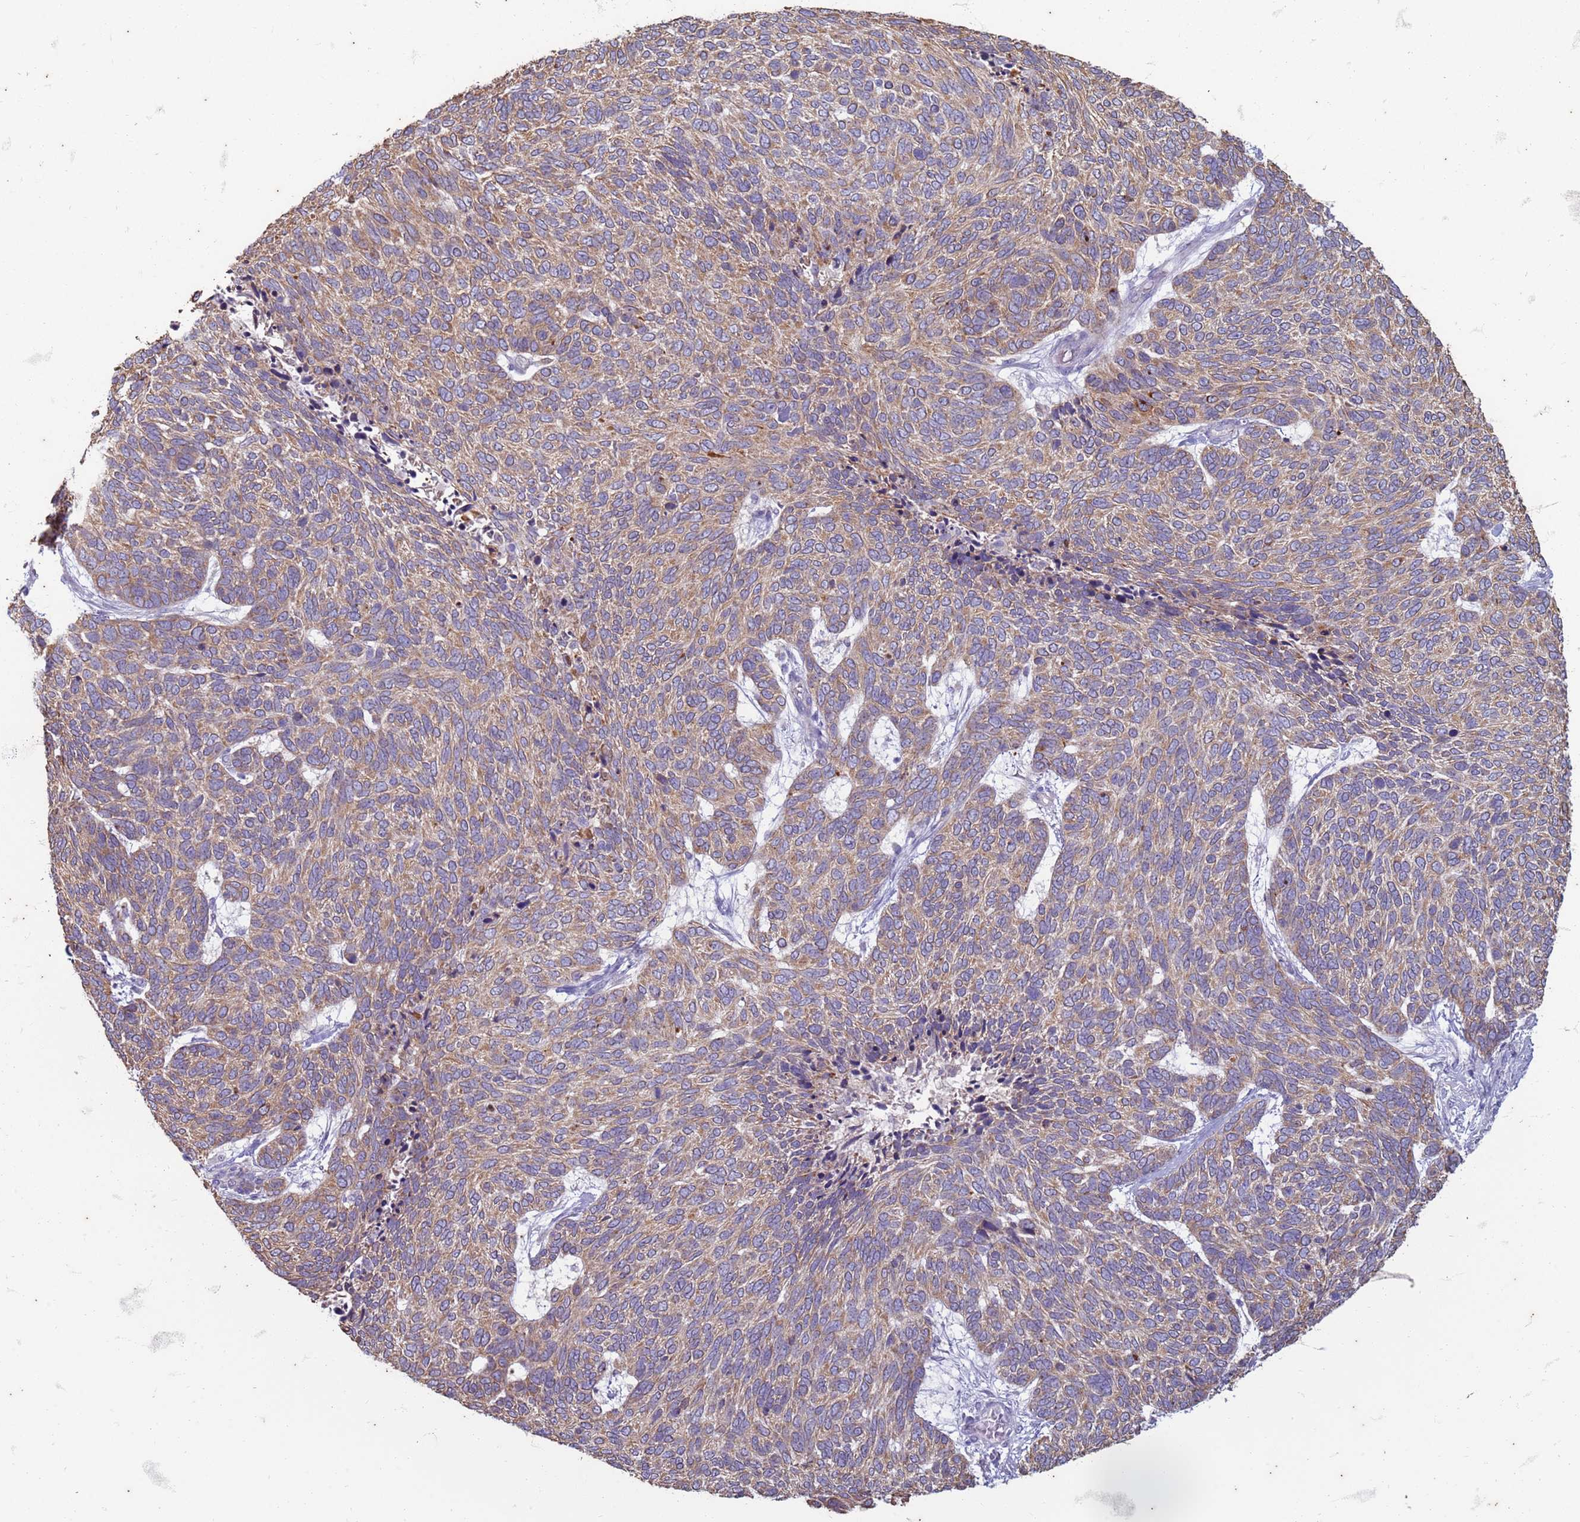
{"staining": {"intensity": "moderate", "quantity": "25%-75%", "location": "cytoplasmic/membranous"}, "tissue": "skin cancer", "cell_type": "Tumor cells", "image_type": "cancer", "snomed": [{"axis": "morphology", "description": "Basal cell carcinoma"}, {"axis": "topography", "description": "Skin"}], "caption": "Tumor cells display moderate cytoplasmic/membranous staining in approximately 25%-75% of cells in skin basal cell carcinoma.", "gene": "SUCO", "patient": {"sex": "female", "age": 65}}